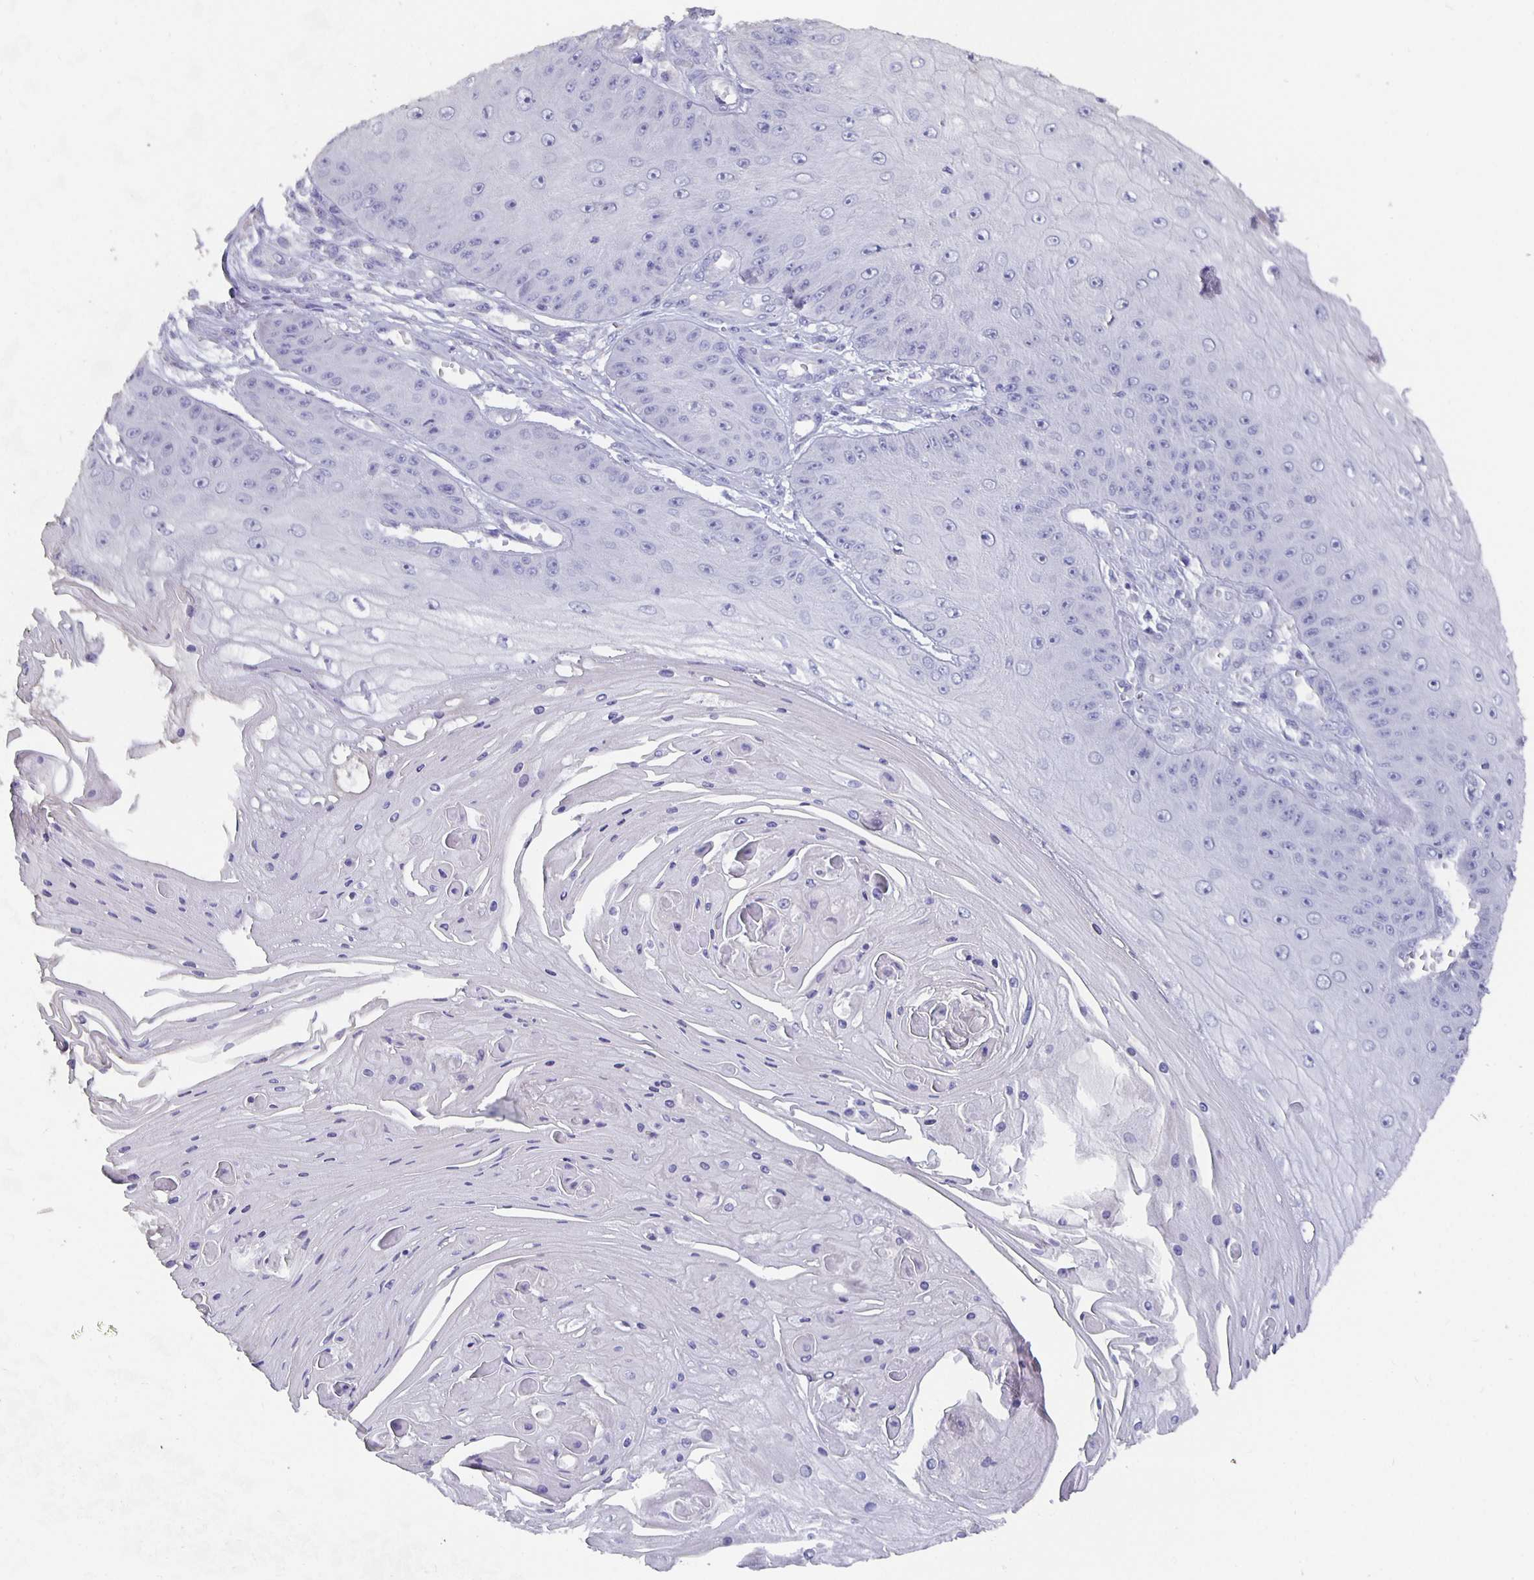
{"staining": {"intensity": "negative", "quantity": "none", "location": "none"}, "tissue": "skin cancer", "cell_type": "Tumor cells", "image_type": "cancer", "snomed": [{"axis": "morphology", "description": "Squamous cell carcinoma, NOS"}, {"axis": "topography", "description": "Skin"}], "caption": "A high-resolution image shows immunohistochemistry staining of skin squamous cell carcinoma, which exhibits no significant expression in tumor cells.", "gene": "CFAP74", "patient": {"sex": "male", "age": 70}}